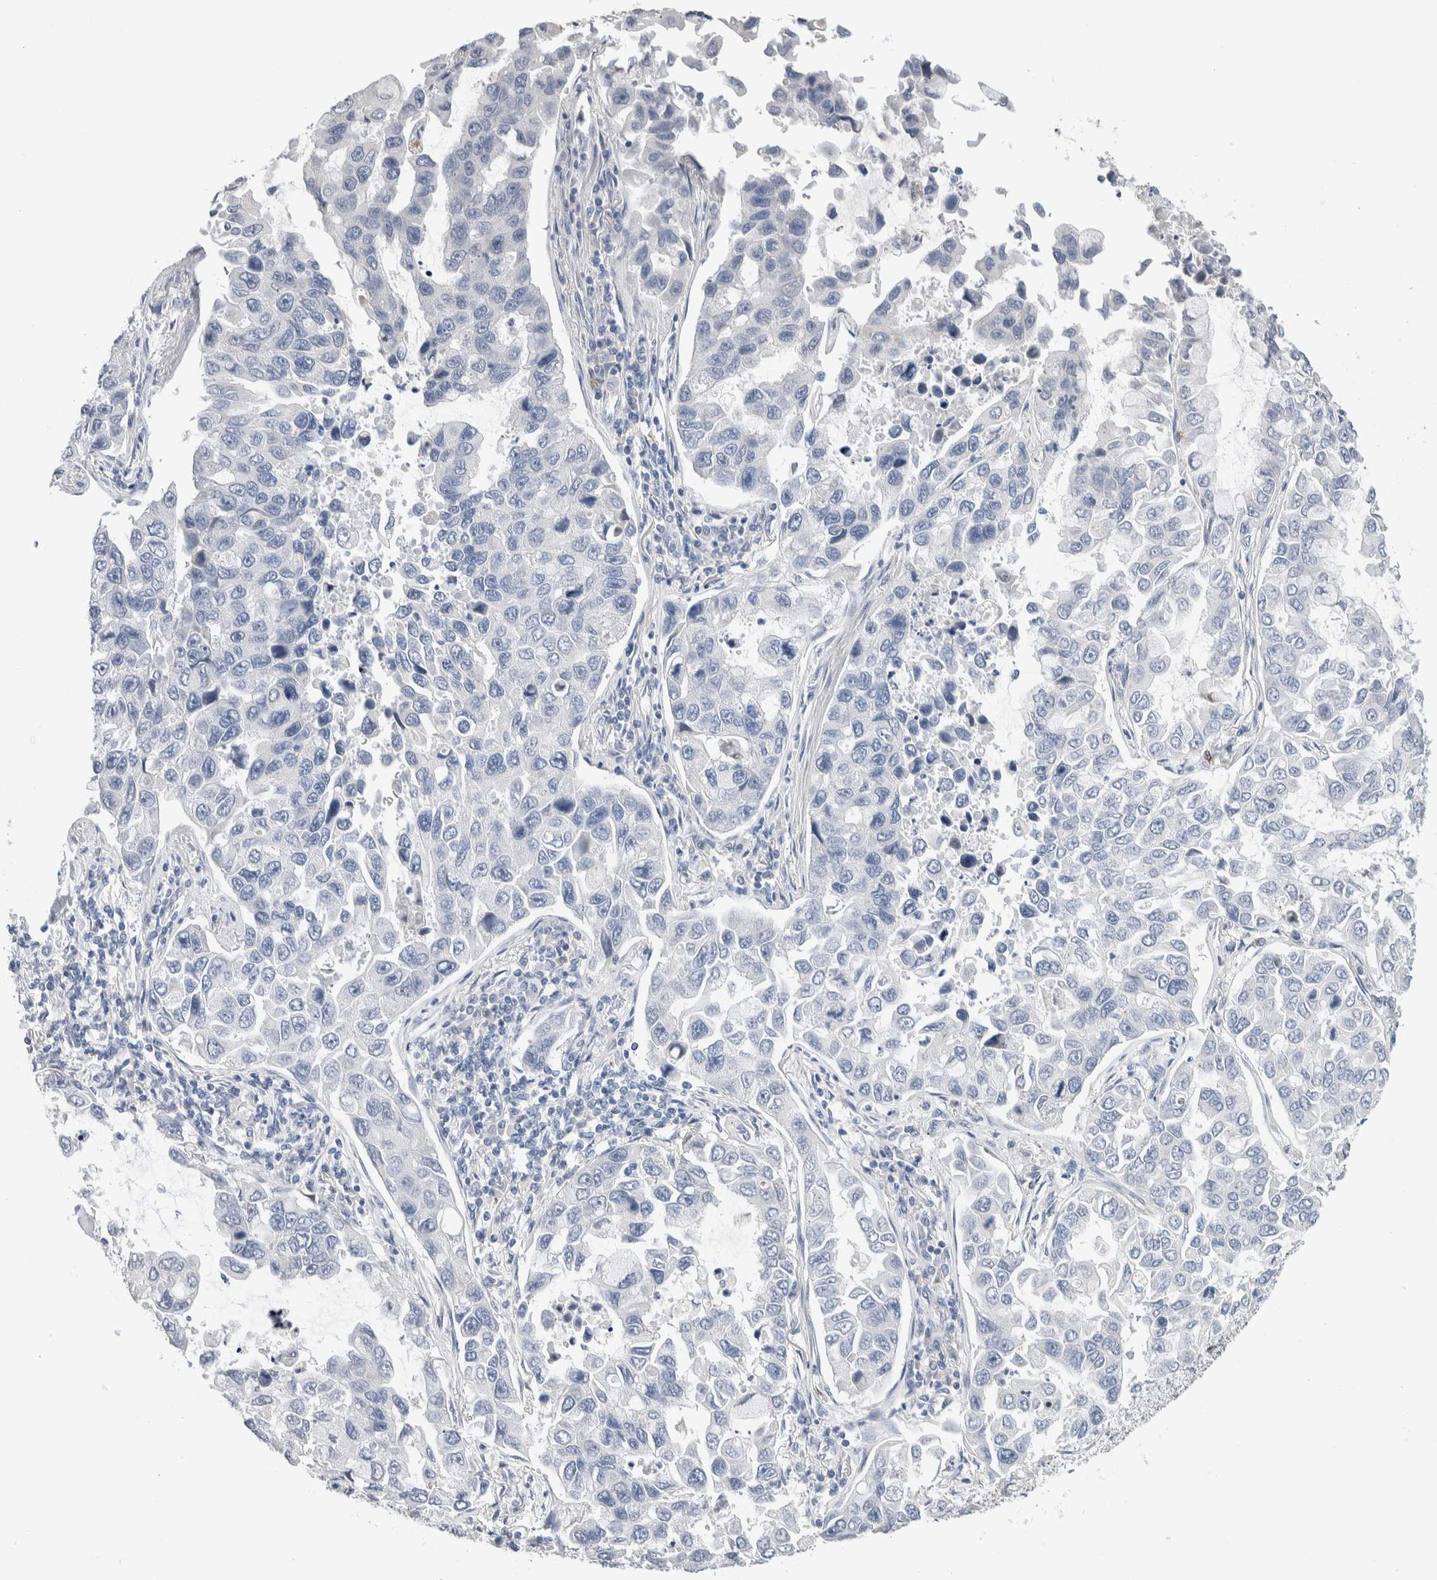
{"staining": {"intensity": "negative", "quantity": "none", "location": "none"}, "tissue": "lung cancer", "cell_type": "Tumor cells", "image_type": "cancer", "snomed": [{"axis": "morphology", "description": "Adenocarcinoma, NOS"}, {"axis": "topography", "description": "Lung"}], "caption": "IHC of human lung adenocarcinoma reveals no expression in tumor cells. Brightfield microscopy of IHC stained with DAB (3,3'-diaminobenzidine) (brown) and hematoxylin (blue), captured at high magnification.", "gene": "SCN2A", "patient": {"sex": "male", "age": 64}}